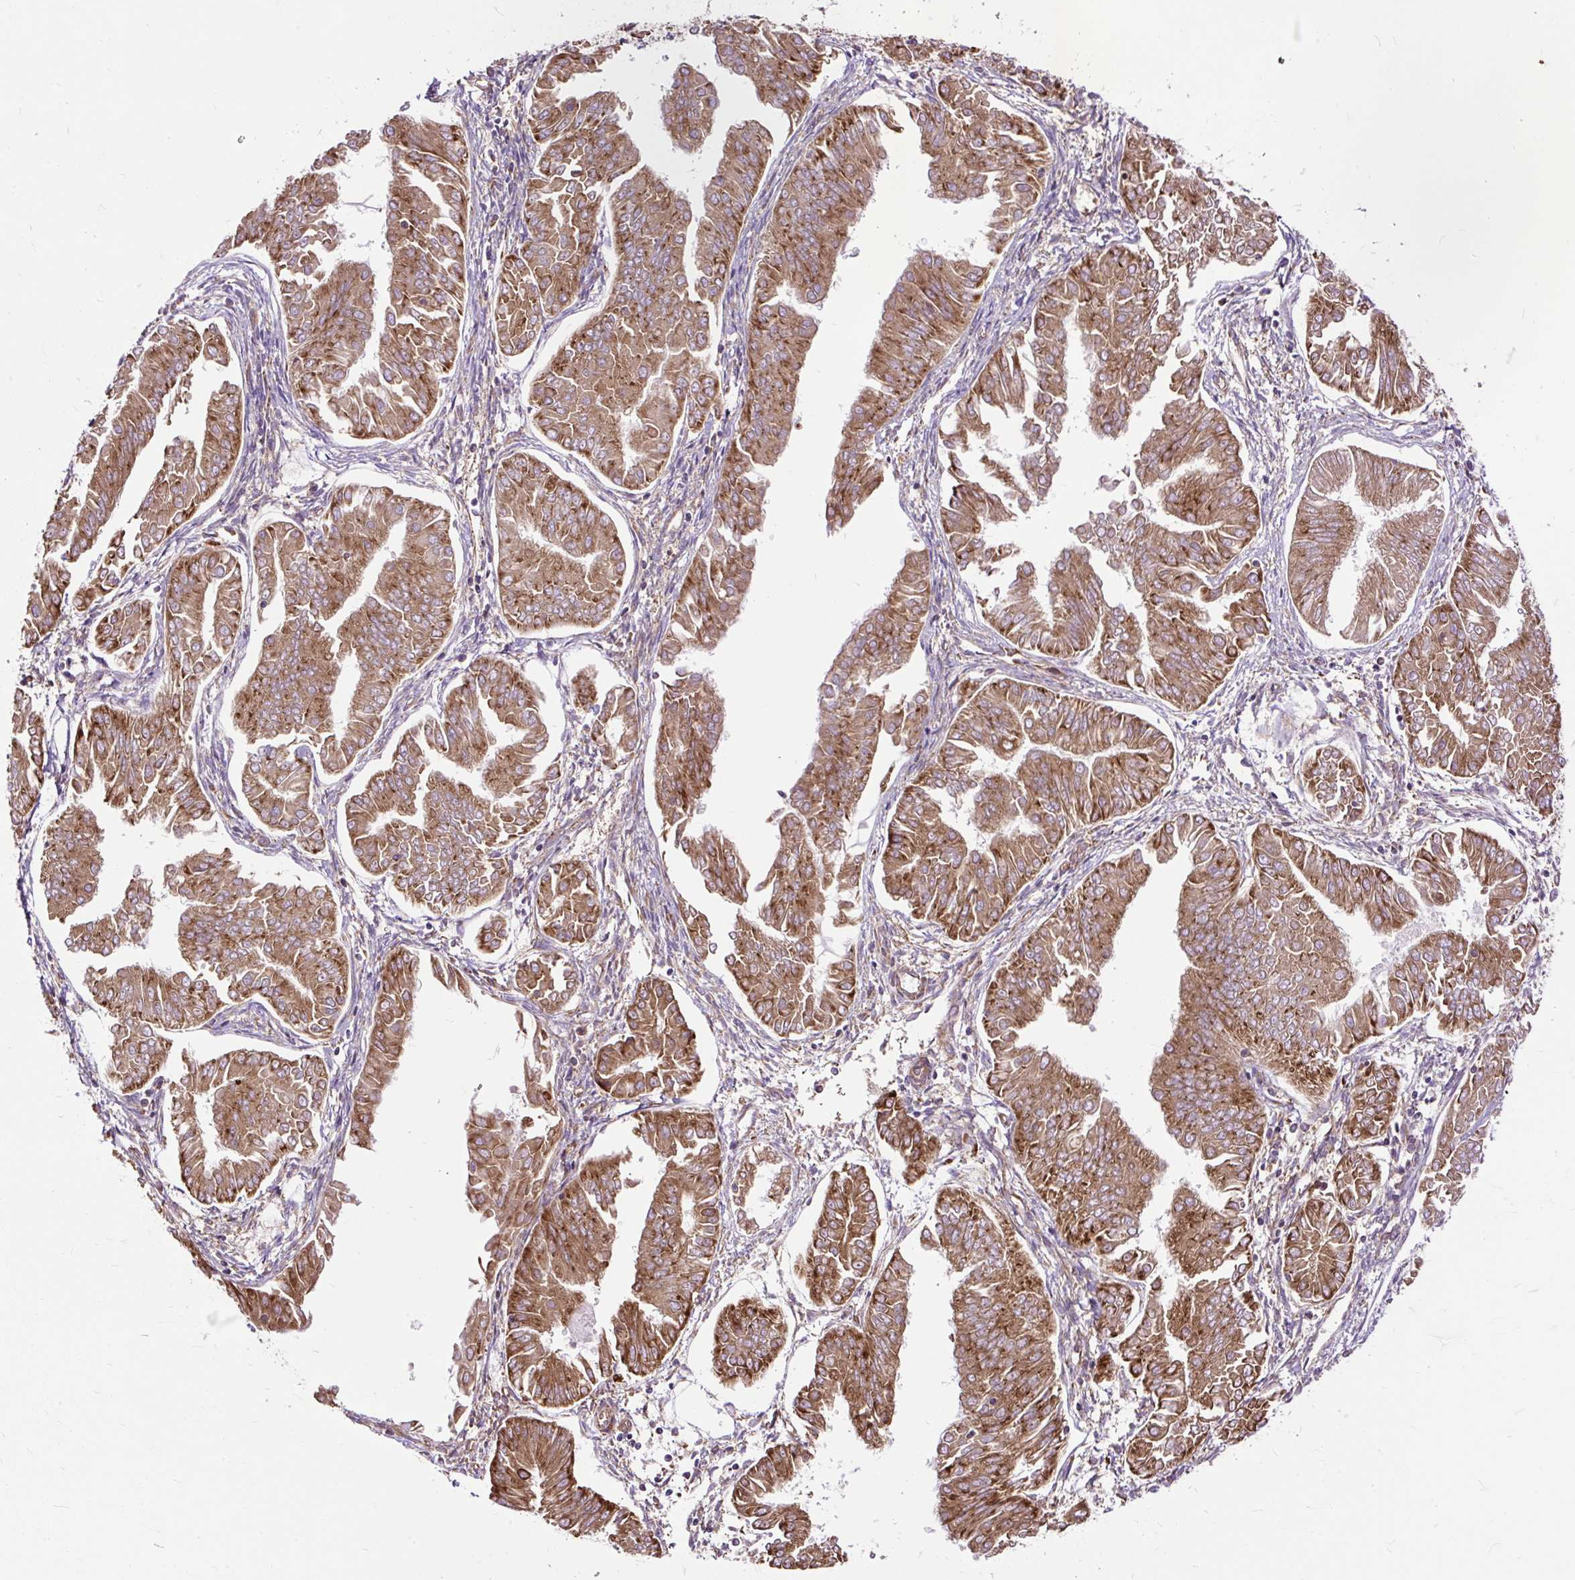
{"staining": {"intensity": "moderate", "quantity": ">75%", "location": "cytoplasmic/membranous"}, "tissue": "endometrial cancer", "cell_type": "Tumor cells", "image_type": "cancer", "snomed": [{"axis": "morphology", "description": "Adenocarcinoma, NOS"}, {"axis": "topography", "description": "Endometrium"}], "caption": "Tumor cells exhibit moderate cytoplasmic/membranous positivity in about >75% of cells in adenocarcinoma (endometrial).", "gene": "RPS5", "patient": {"sex": "female", "age": 53}}